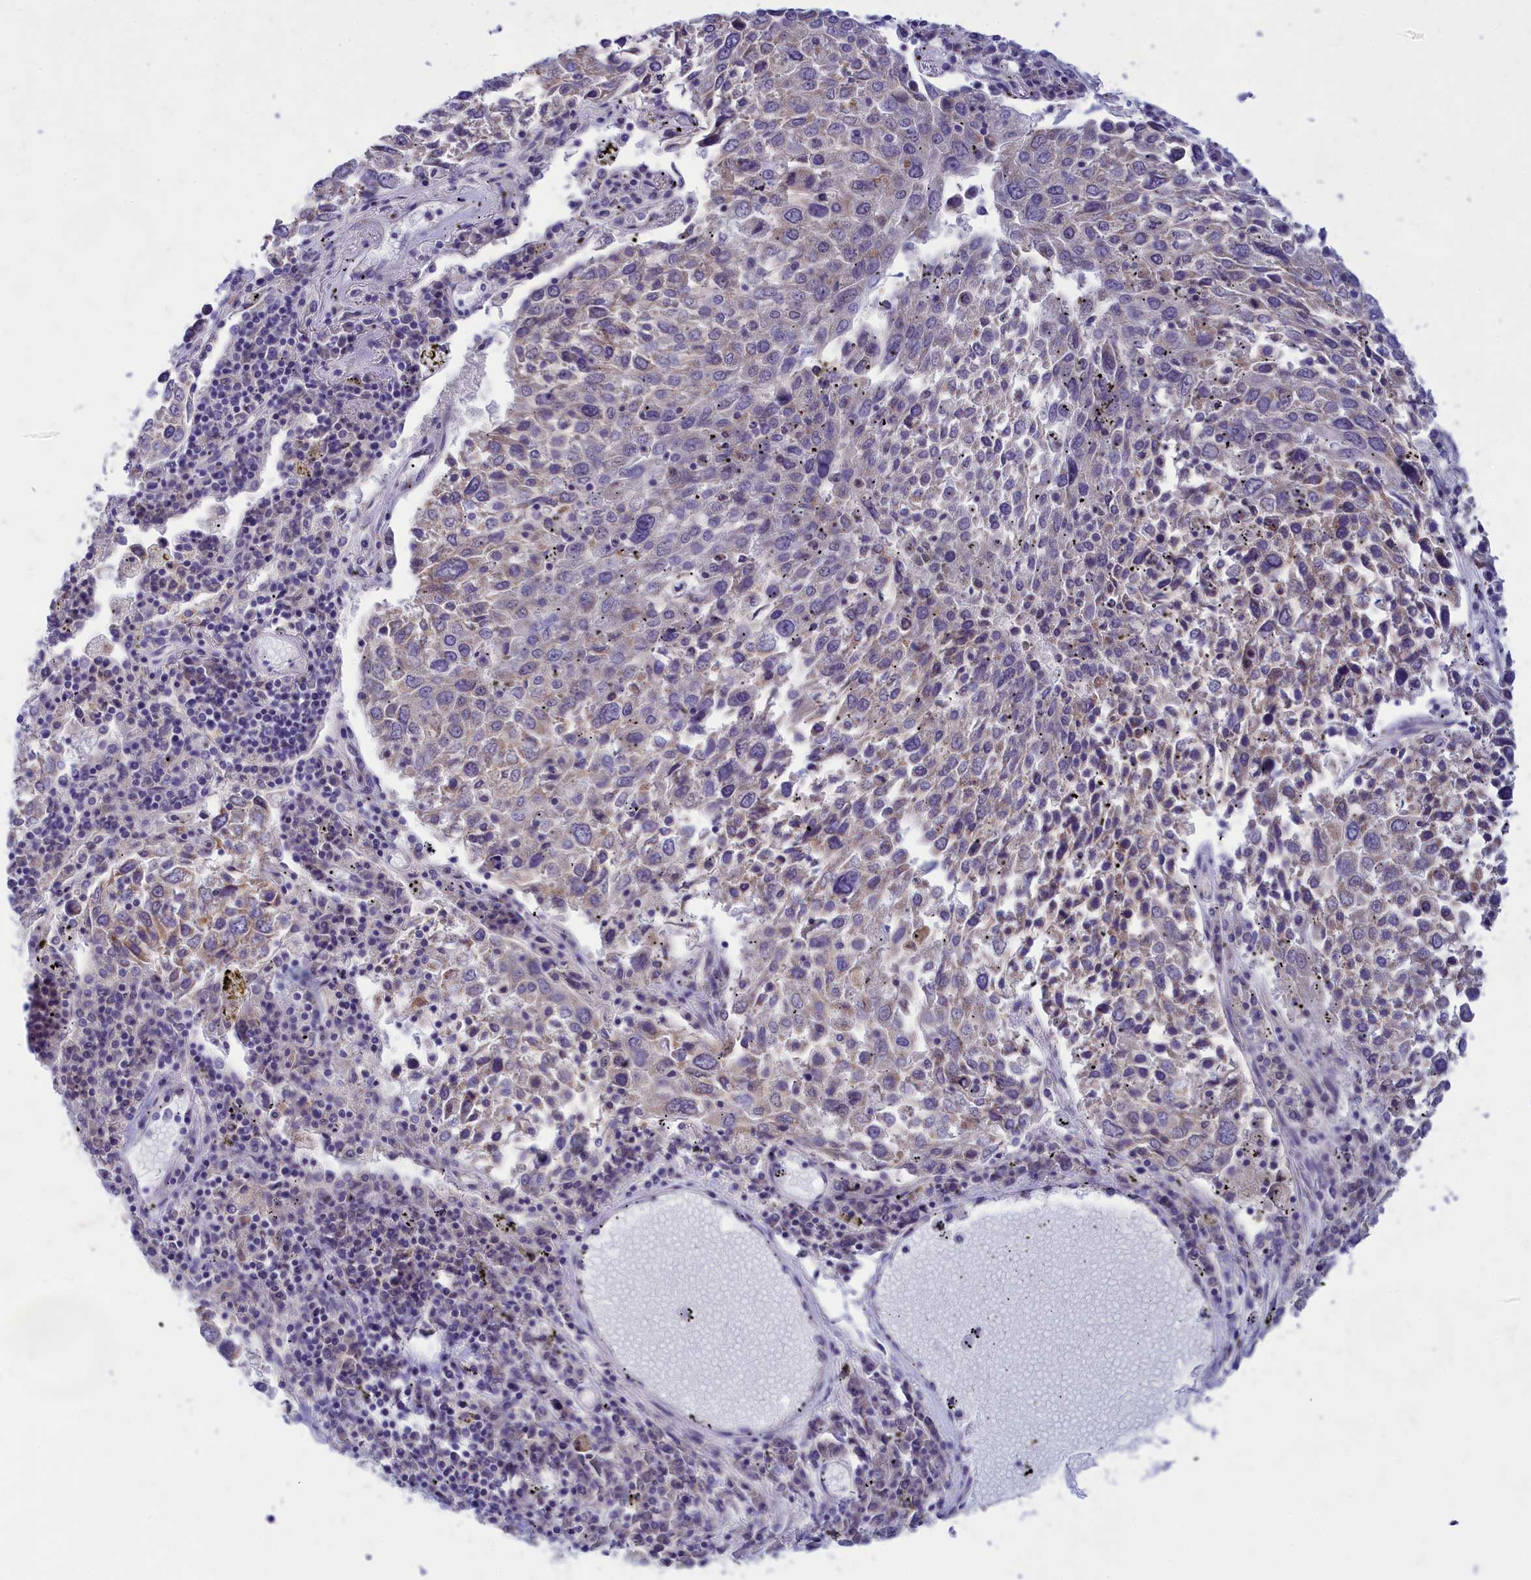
{"staining": {"intensity": "moderate", "quantity": "<25%", "location": "cytoplasmic/membranous"}, "tissue": "lung cancer", "cell_type": "Tumor cells", "image_type": "cancer", "snomed": [{"axis": "morphology", "description": "Squamous cell carcinoma, NOS"}, {"axis": "topography", "description": "Lung"}], "caption": "Brown immunohistochemical staining in lung squamous cell carcinoma demonstrates moderate cytoplasmic/membranous staining in about <25% of tumor cells. The staining was performed using DAB, with brown indicating positive protein expression. Nuclei are stained blue with hematoxylin.", "gene": "TMEM30B", "patient": {"sex": "male", "age": 65}}